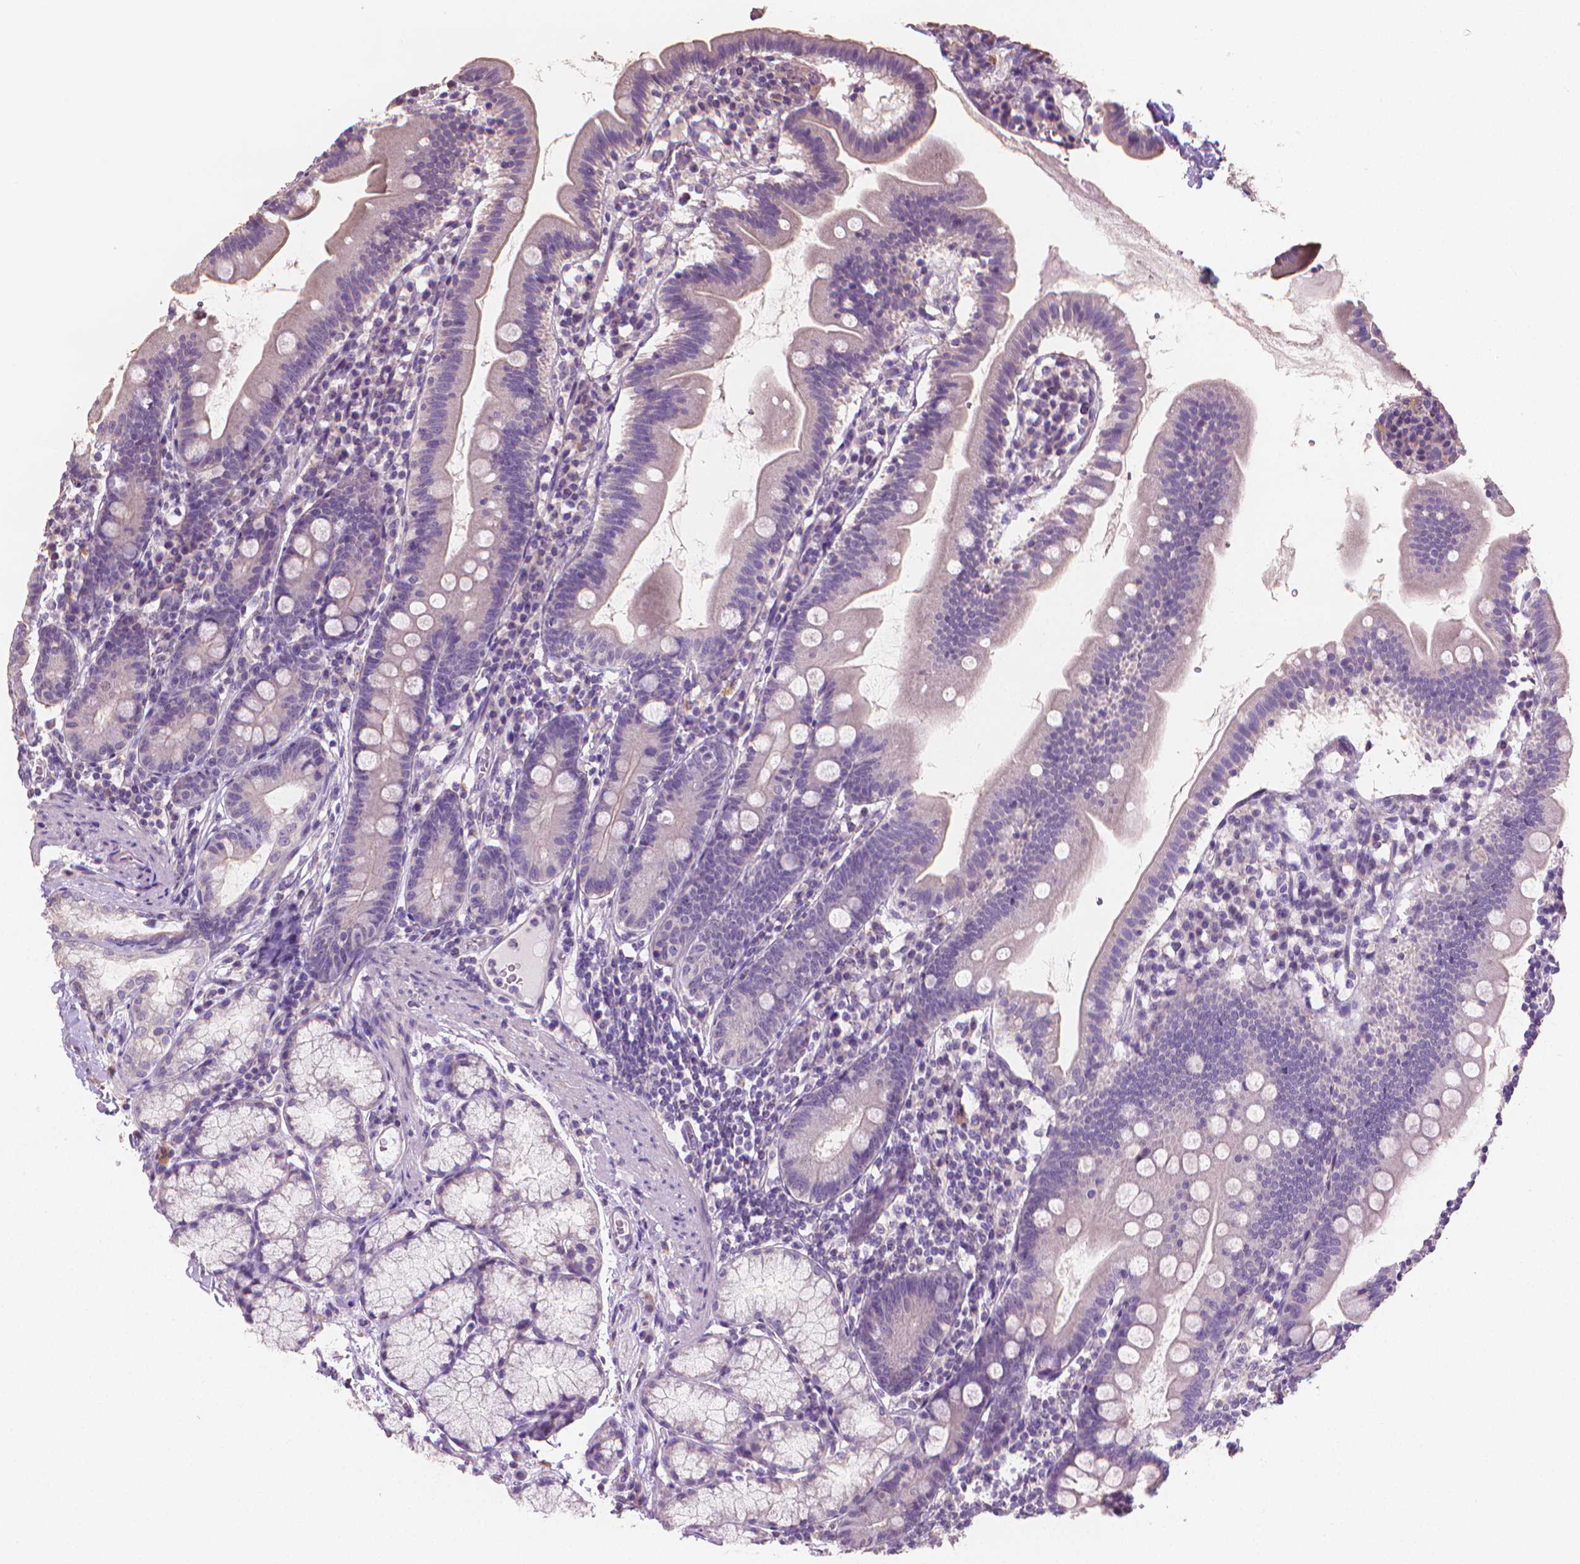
{"staining": {"intensity": "negative", "quantity": "none", "location": "none"}, "tissue": "duodenum", "cell_type": "Glandular cells", "image_type": "normal", "snomed": [{"axis": "morphology", "description": "Normal tissue, NOS"}, {"axis": "topography", "description": "Duodenum"}], "caption": "Immunohistochemistry of unremarkable human duodenum reveals no expression in glandular cells.", "gene": "CATIP", "patient": {"sex": "female", "age": 67}}